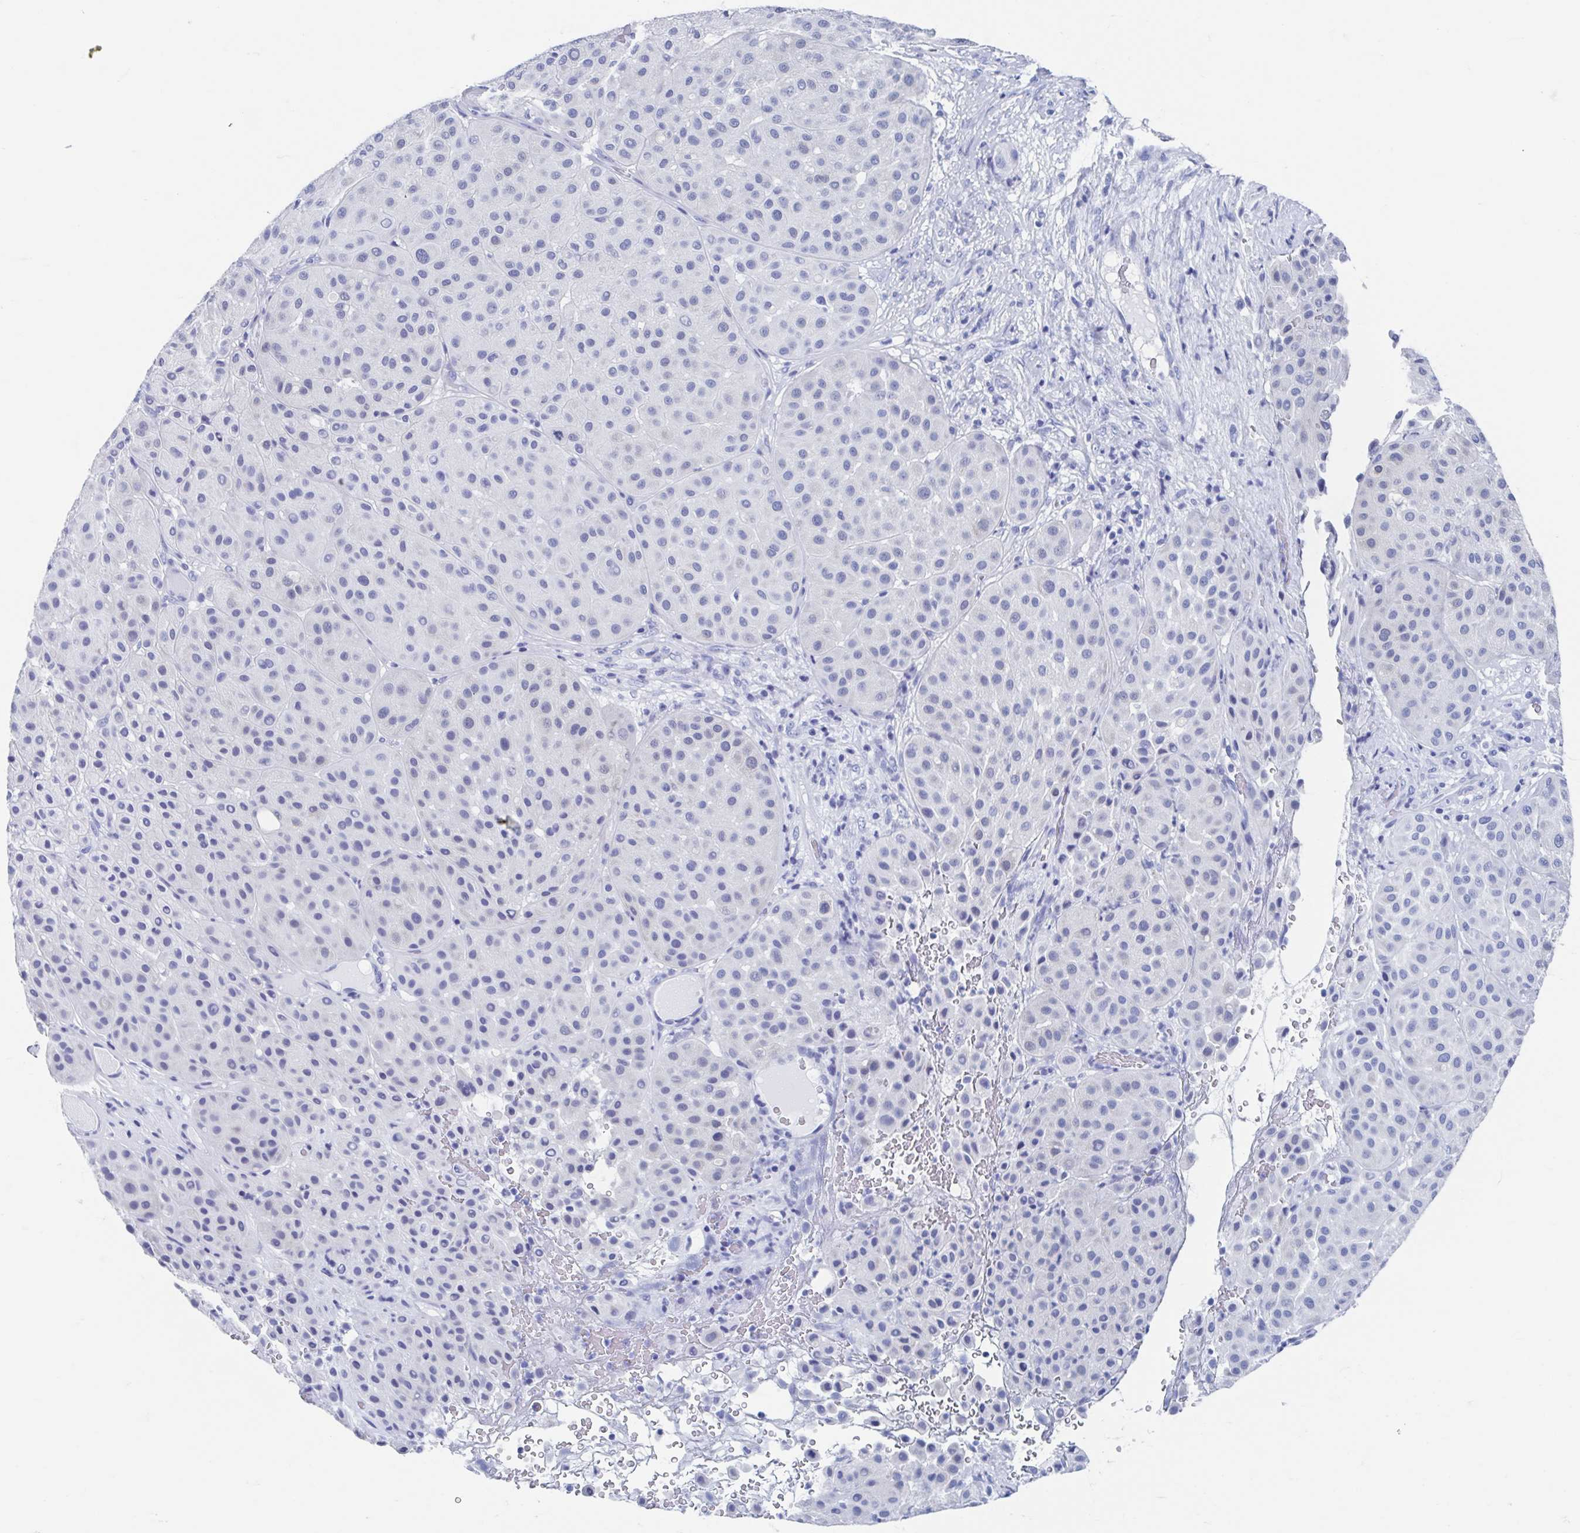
{"staining": {"intensity": "negative", "quantity": "none", "location": "none"}, "tissue": "melanoma", "cell_type": "Tumor cells", "image_type": "cancer", "snomed": [{"axis": "morphology", "description": "Malignant melanoma, Metastatic site"}, {"axis": "topography", "description": "Smooth muscle"}], "caption": "This is a micrograph of immunohistochemistry staining of malignant melanoma (metastatic site), which shows no expression in tumor cells. The staining is performed using DAB (3,3'-diaminobenzidine) brown chromogen with nuclei counter-stained in using hematoxylin.", "gene": "C10orf53", "patient": {"sex": "male", "age": 41}}